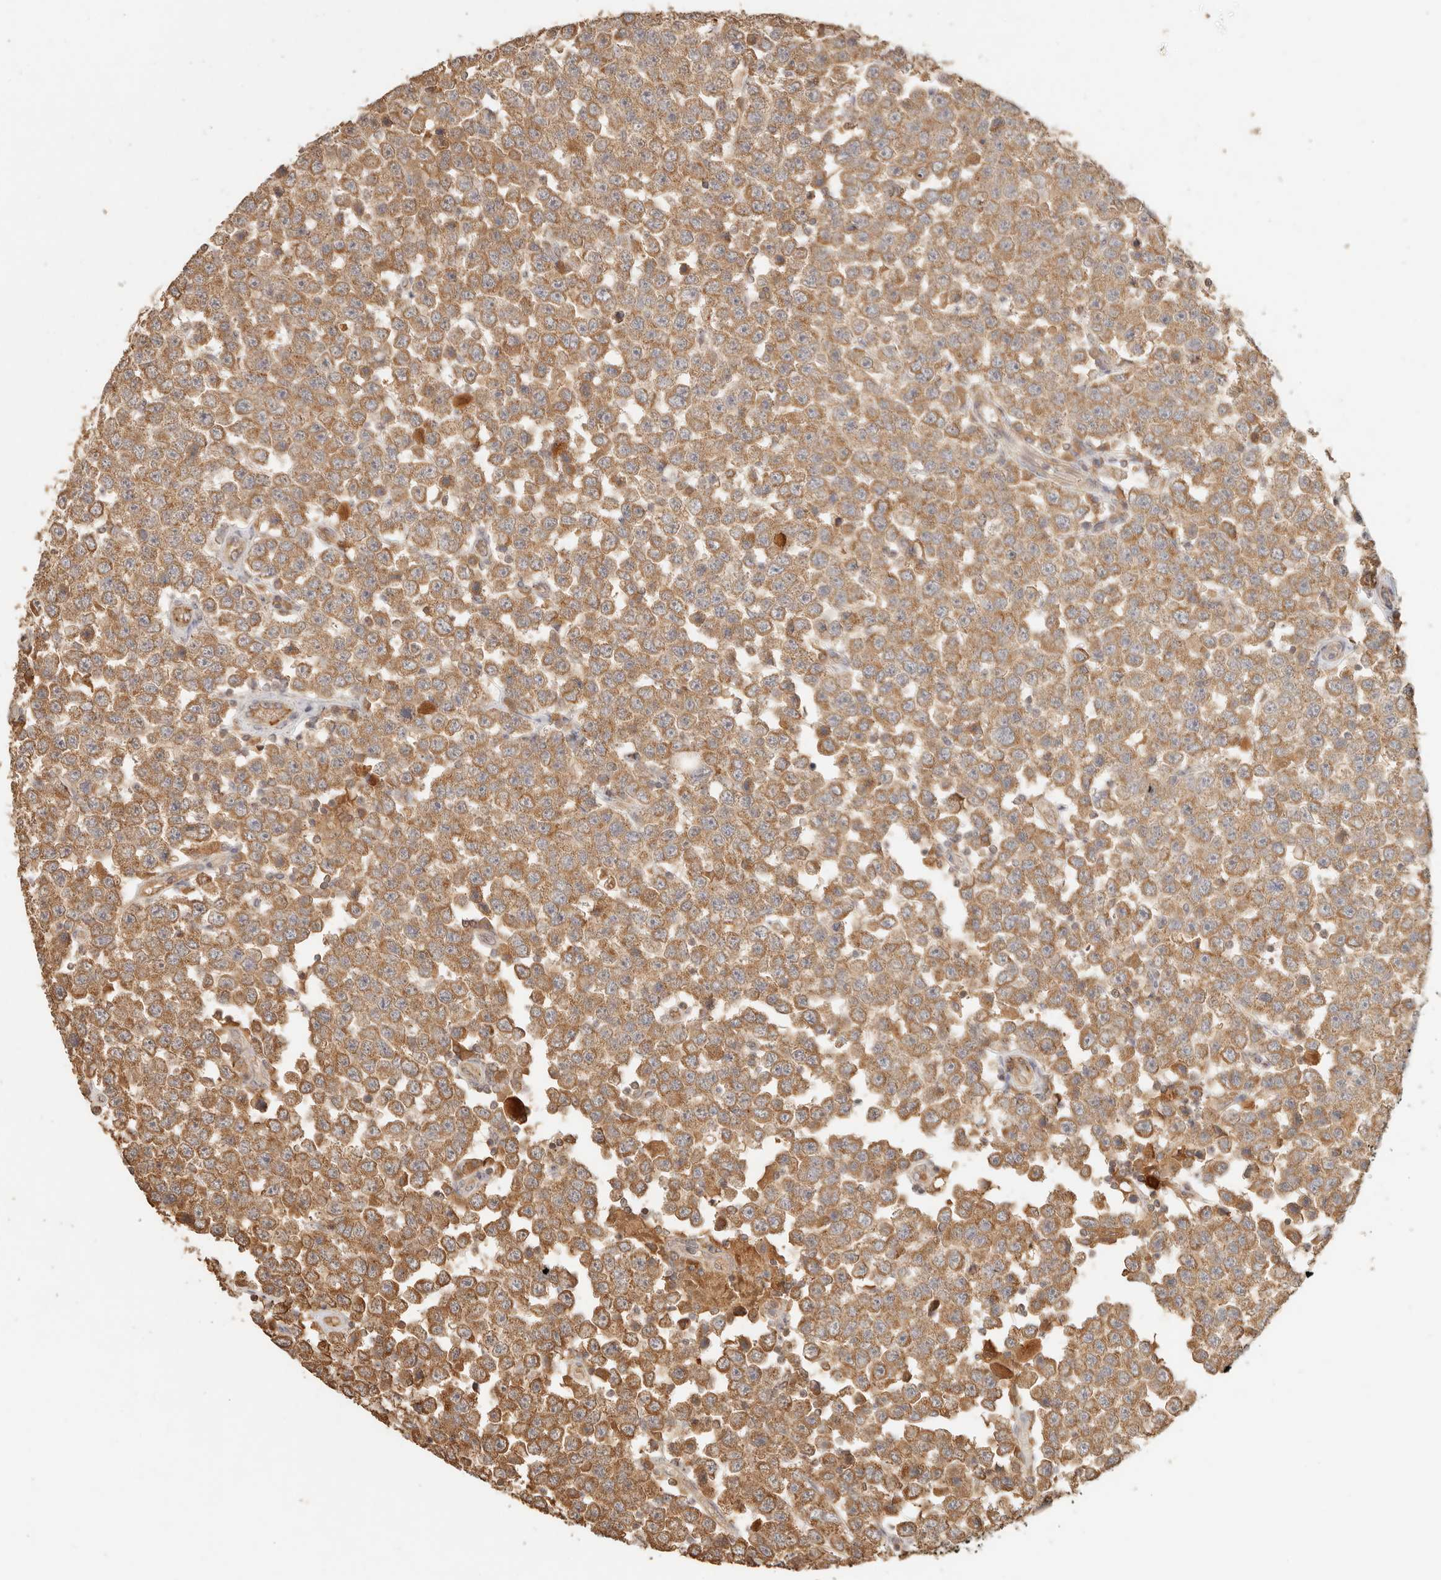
{"staining": {"intensity": "moderate", "quantity": ">75%", "location": "cytoplasmic/membranous"}, "tissue": "testis cancer", "cell_type": "Tumor cells", "image_type": "cancer", "snomed": [{"axis": "morphology", "description": "Seminoma, NOS"}, {"axis": "topography", "description": "Testis"}], "caption": "Seminoma (testis) stained with a brown dye reveals moderate cytoplasmic/membranous positive positivity in about >75% of tumor cells.", "gene": "INTS11", "patient": {"sex": "male", "age": 28}}